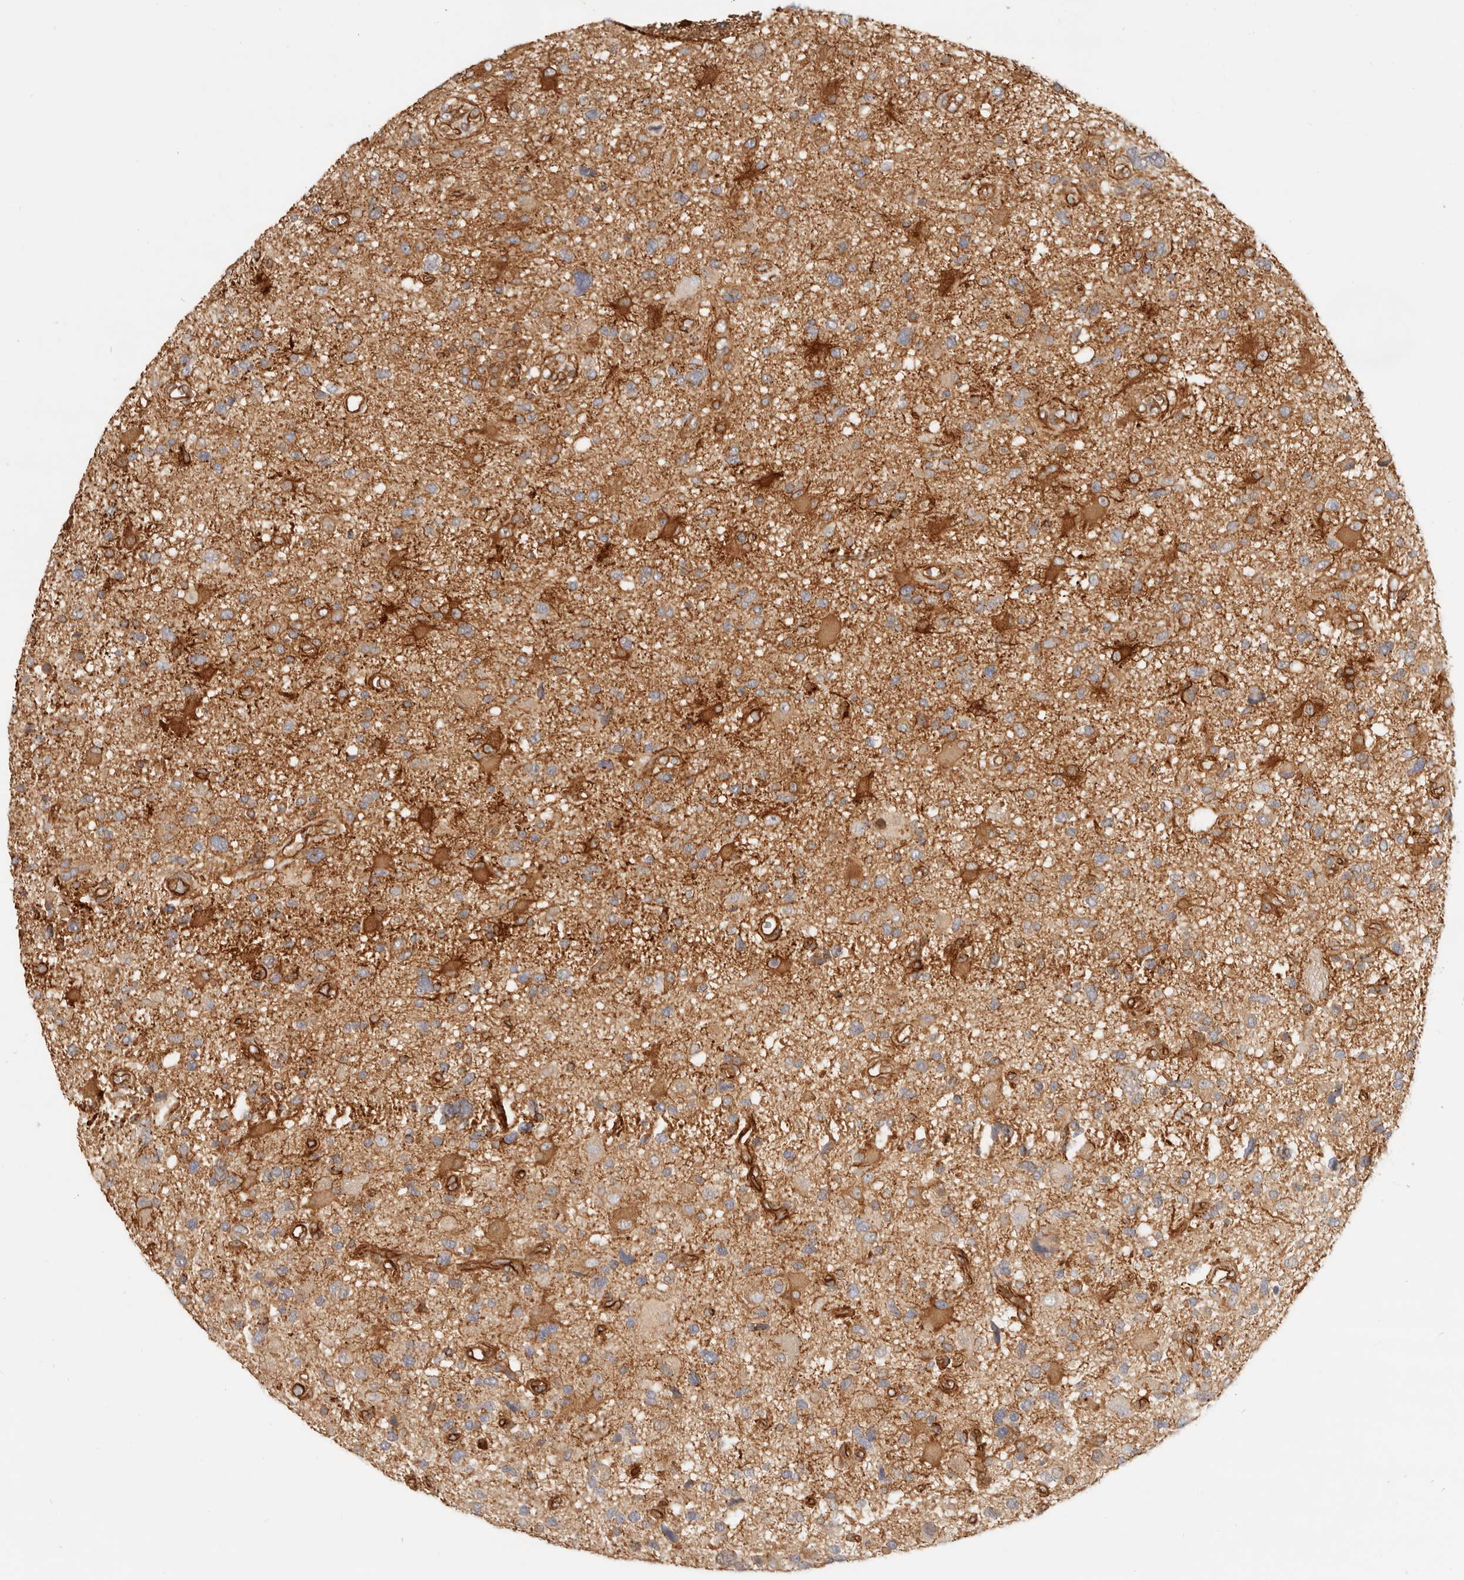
{"staining": {"intensity": "moderate", "quantity": "25%-75%", "location": "cytoplasmic/membranous"}, "tissue": "glioma", "cell_type": "Tumor cells", "image_type": "cancer", "snomed": [{"axis": "morphology", "description": "Glioma, malignant, High grade"}, {"axis": "topography", "description": "Brain"}], "caption": "Malignant glioma (high-grade) stained with a protein marker demonstrates moderate staining in tumor cells.", "gene": "UFSP1", "patient": {"sex": "male", "age": 33}}